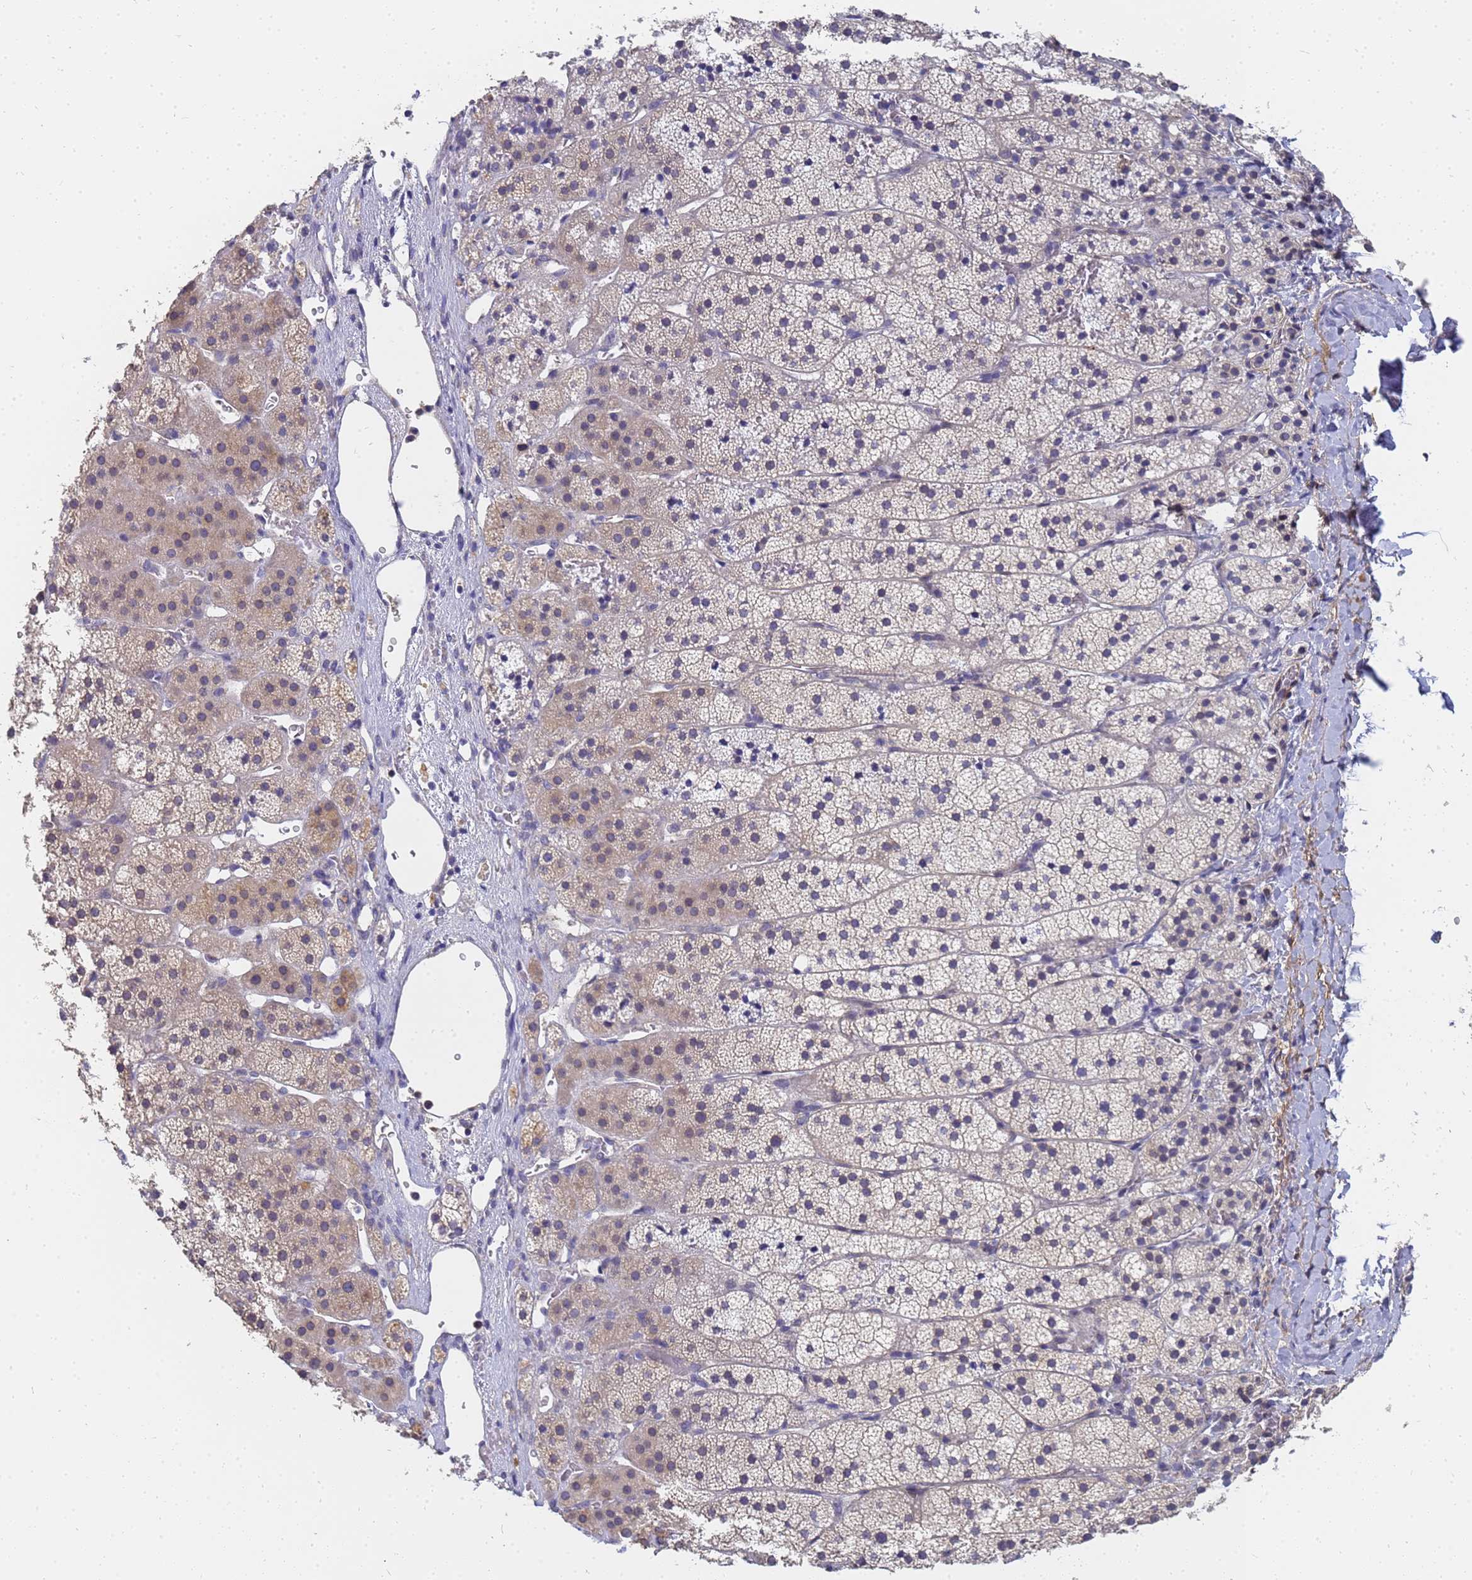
{"staining": {"intensity": "moderate", "quantity": "25%-75%", "location": "cytoplasmic/membranous"}, "tissue": "adrenal gland", "cell_type": "Glandular cells", "image_type": "normal", "snomed": [{"axis": "morphology", "description": "Normal tissue, NOS"}, {"axis": "topography", "description": "Adrenal gland"}], "caption": "DAB immunohistochemical staining of normal adrenal gland displays moderate cytoplasmic/membranous protein staining in about 25%-75% of glandular cells. The protein is shown in brown color, while the nuclei are stained blue.", "gene": "FAM166B", "patient": {"sex": "female", "age": 44}}